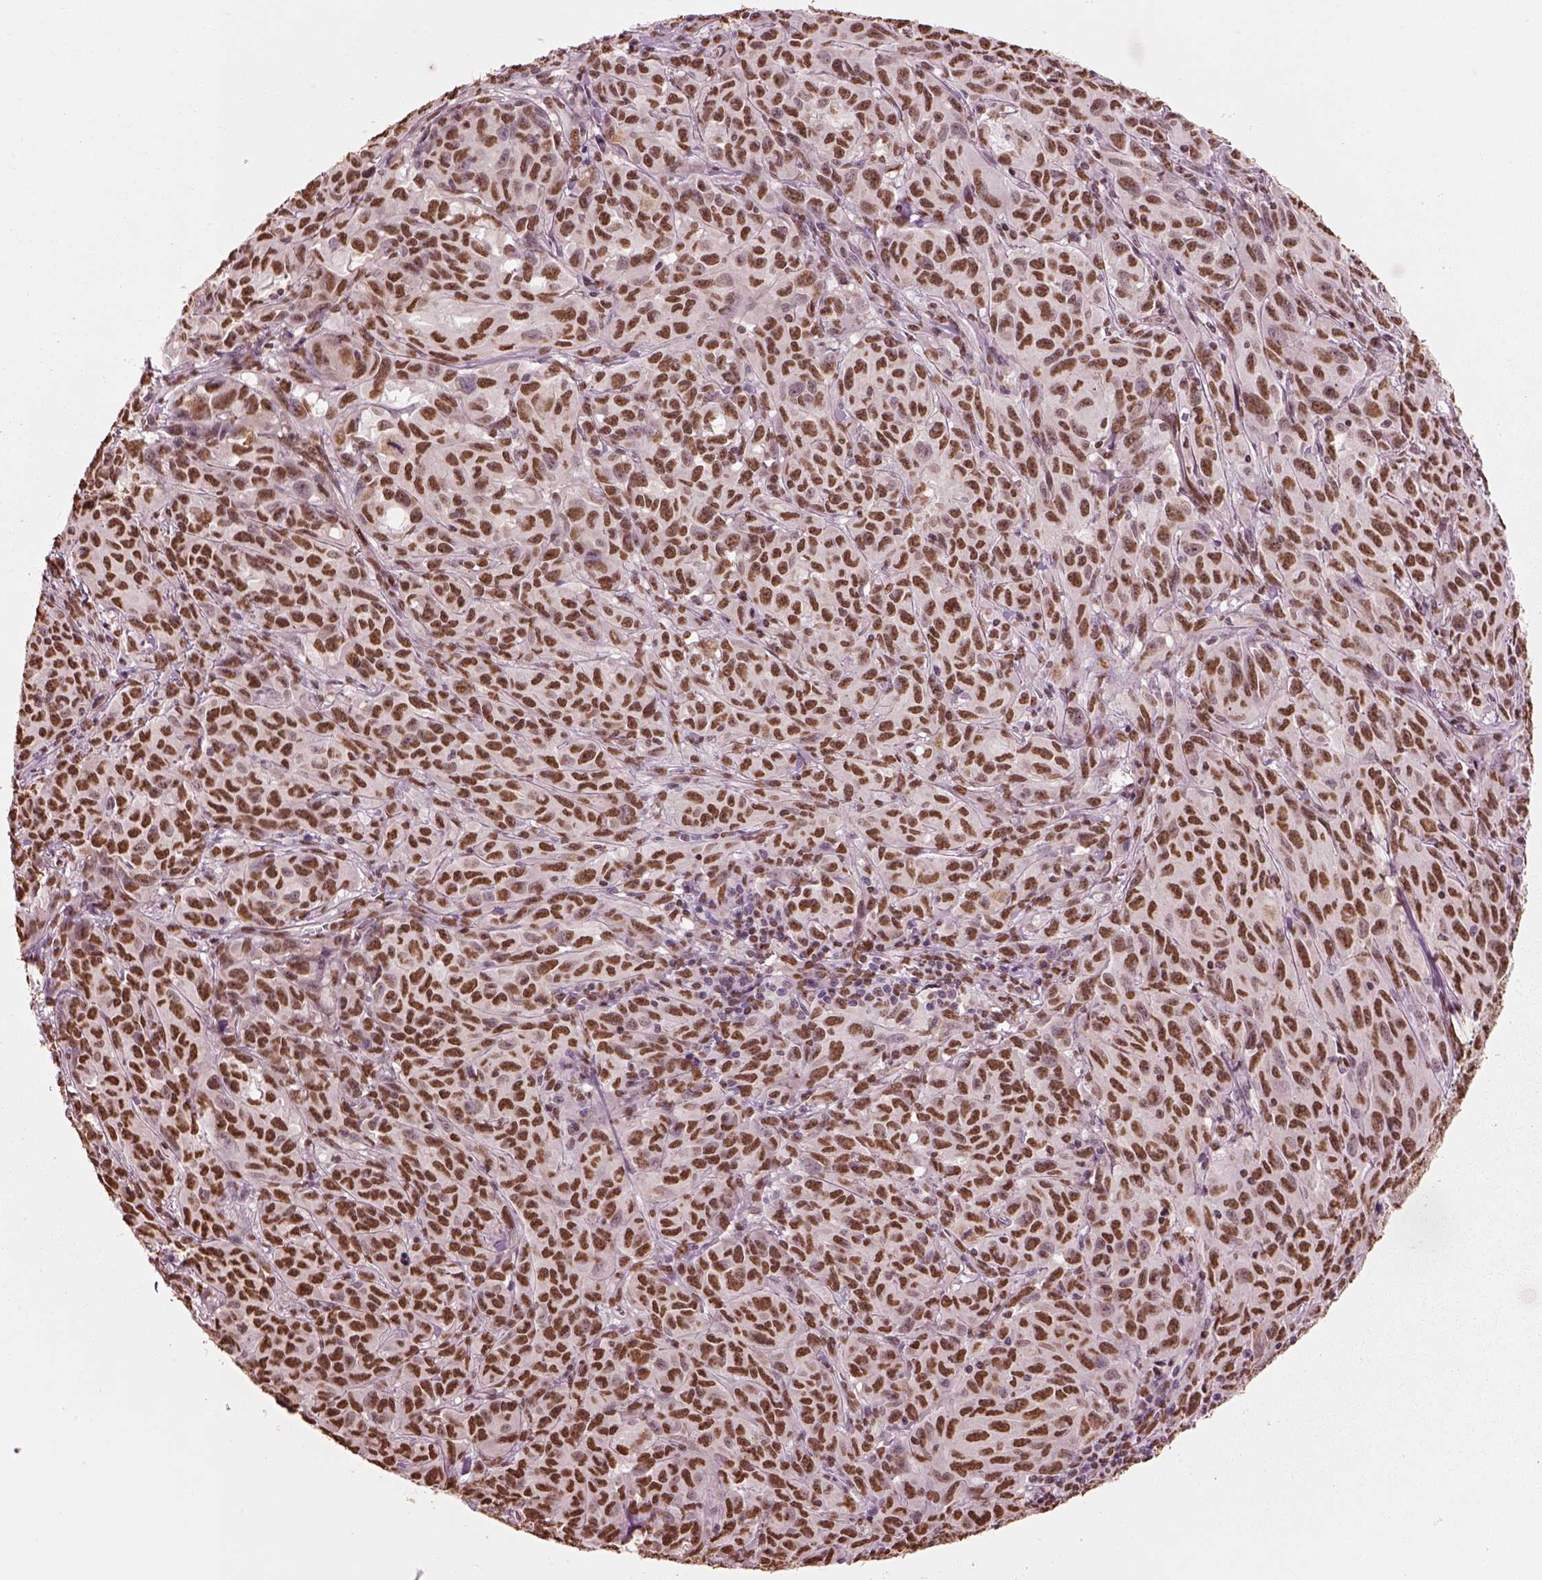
{"staining": {"intensity": "moderate", "quantity": ">75%", "location": "nuclear"}, "tissue": "melanoma", "cell_type": "Tumor cells", "image_type": "cancer", "snomed": [{"axis": "morphology", "description": "Malignant melanoma, NOS"}, {"axis": "topography", "description": "Vulva, labia, clitoris and Bartholin´s gland, NO"}], "caption": "Immunohistochemical staining of malignant melanoma reveals medium levels of moderate nuclear protein positivity in approximately >75% of tumor cells. (IHC, brightfield microscopy, high magnification).", "gene": "DDX3X", "patient": {"sex": "female", "age": 75}}